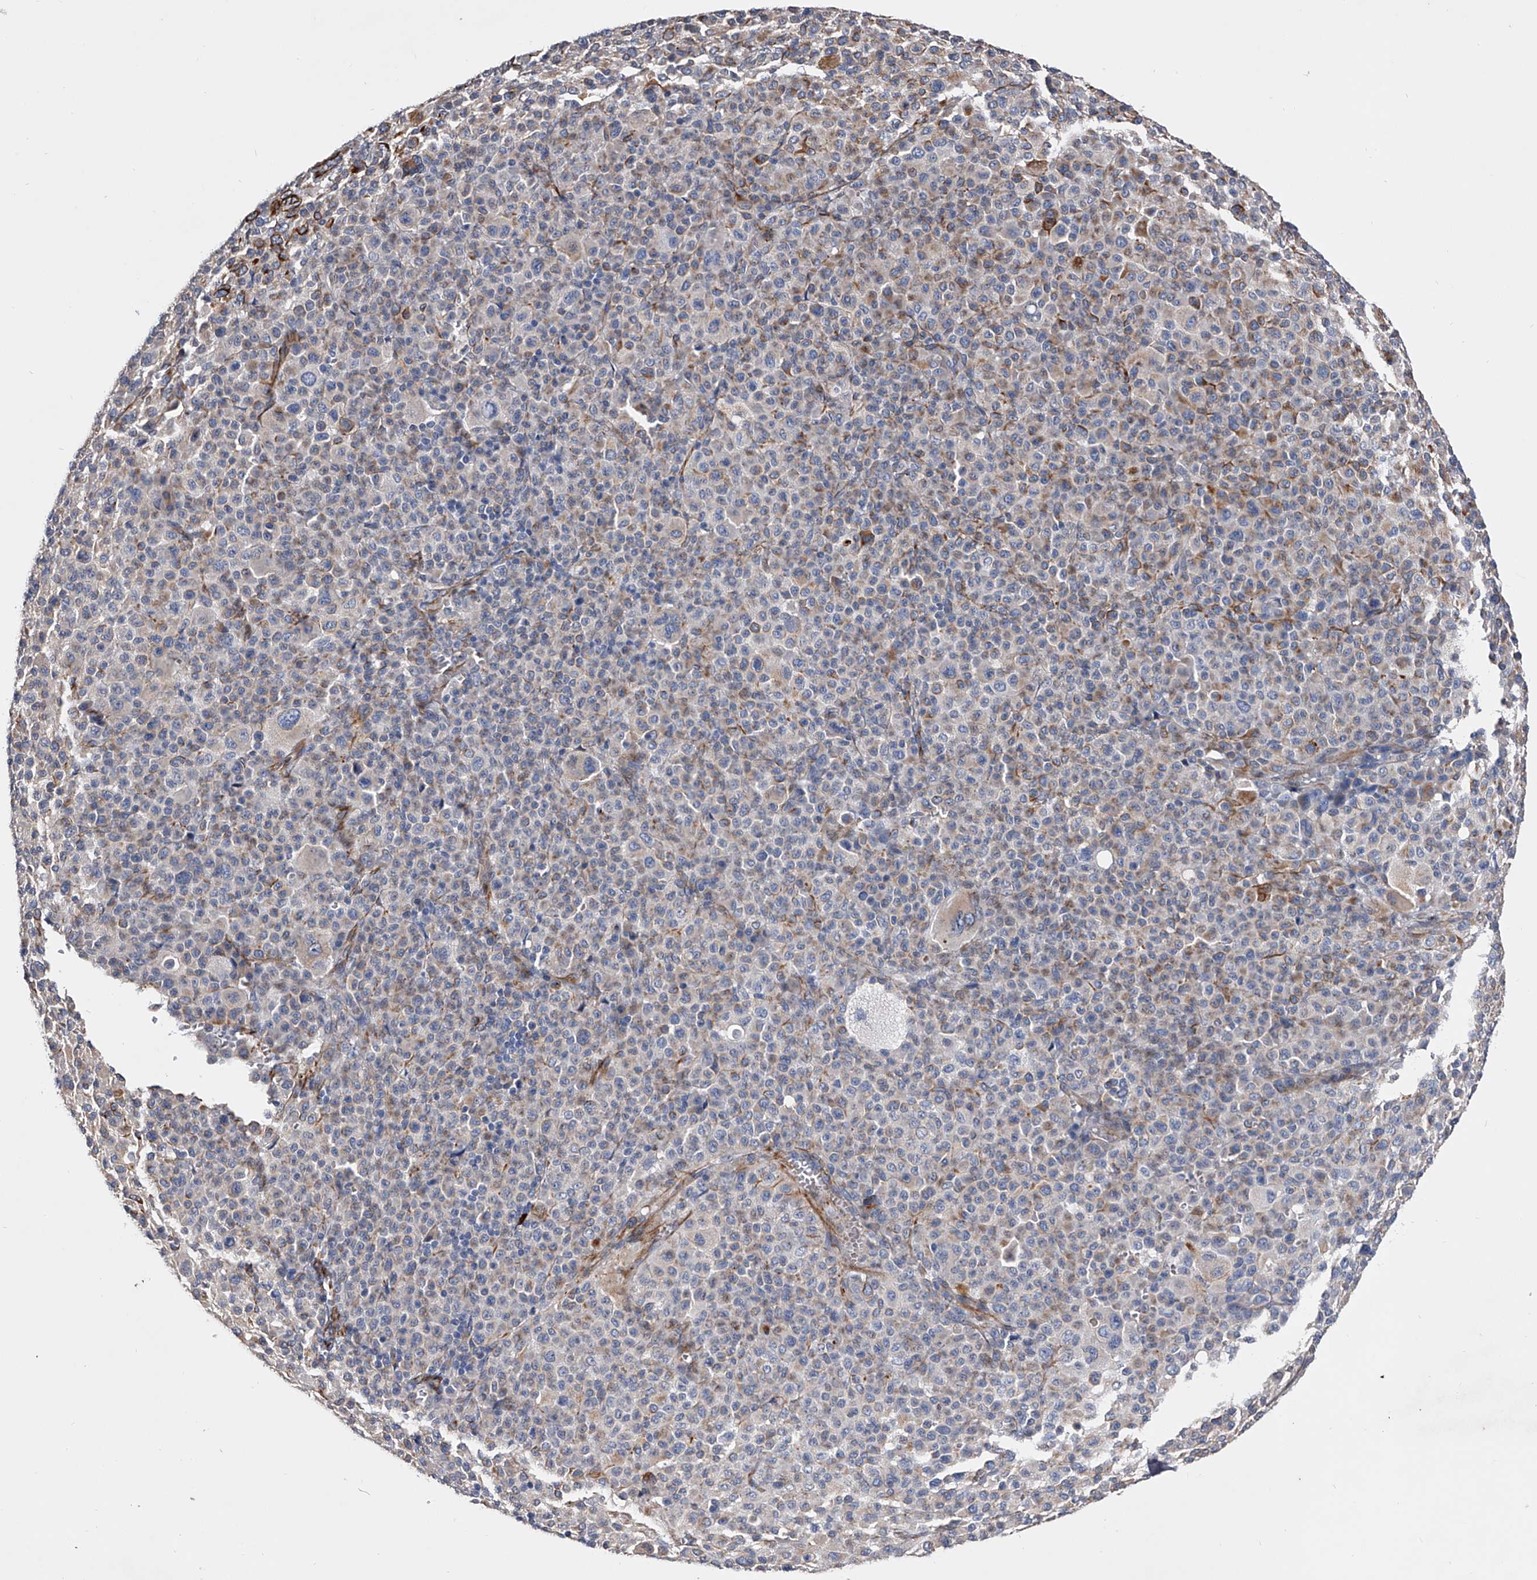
{"staining": {"intensity": "moderate", "quantity": "<25%", "location": "cytoplasmic/membranous"}, "tissue": "melanoma", "cell_type": "Tumor cells", "image_type": "cancer", "snomed": [{"axis": "morphology", "description": "Malignant melanoma, Metastatic site"}, {"axis": "topography", "description": "Skin"}], "caption": "Approximately <25% of tumor cells in malignant melanoma (metastatic site) demonstrate moderate cytoplasmic/membranous protein staining as visualized by brown immunohistochemical staining.", "gene": "EFCAB7", "patient": {"sex": "female", "age": 74}}